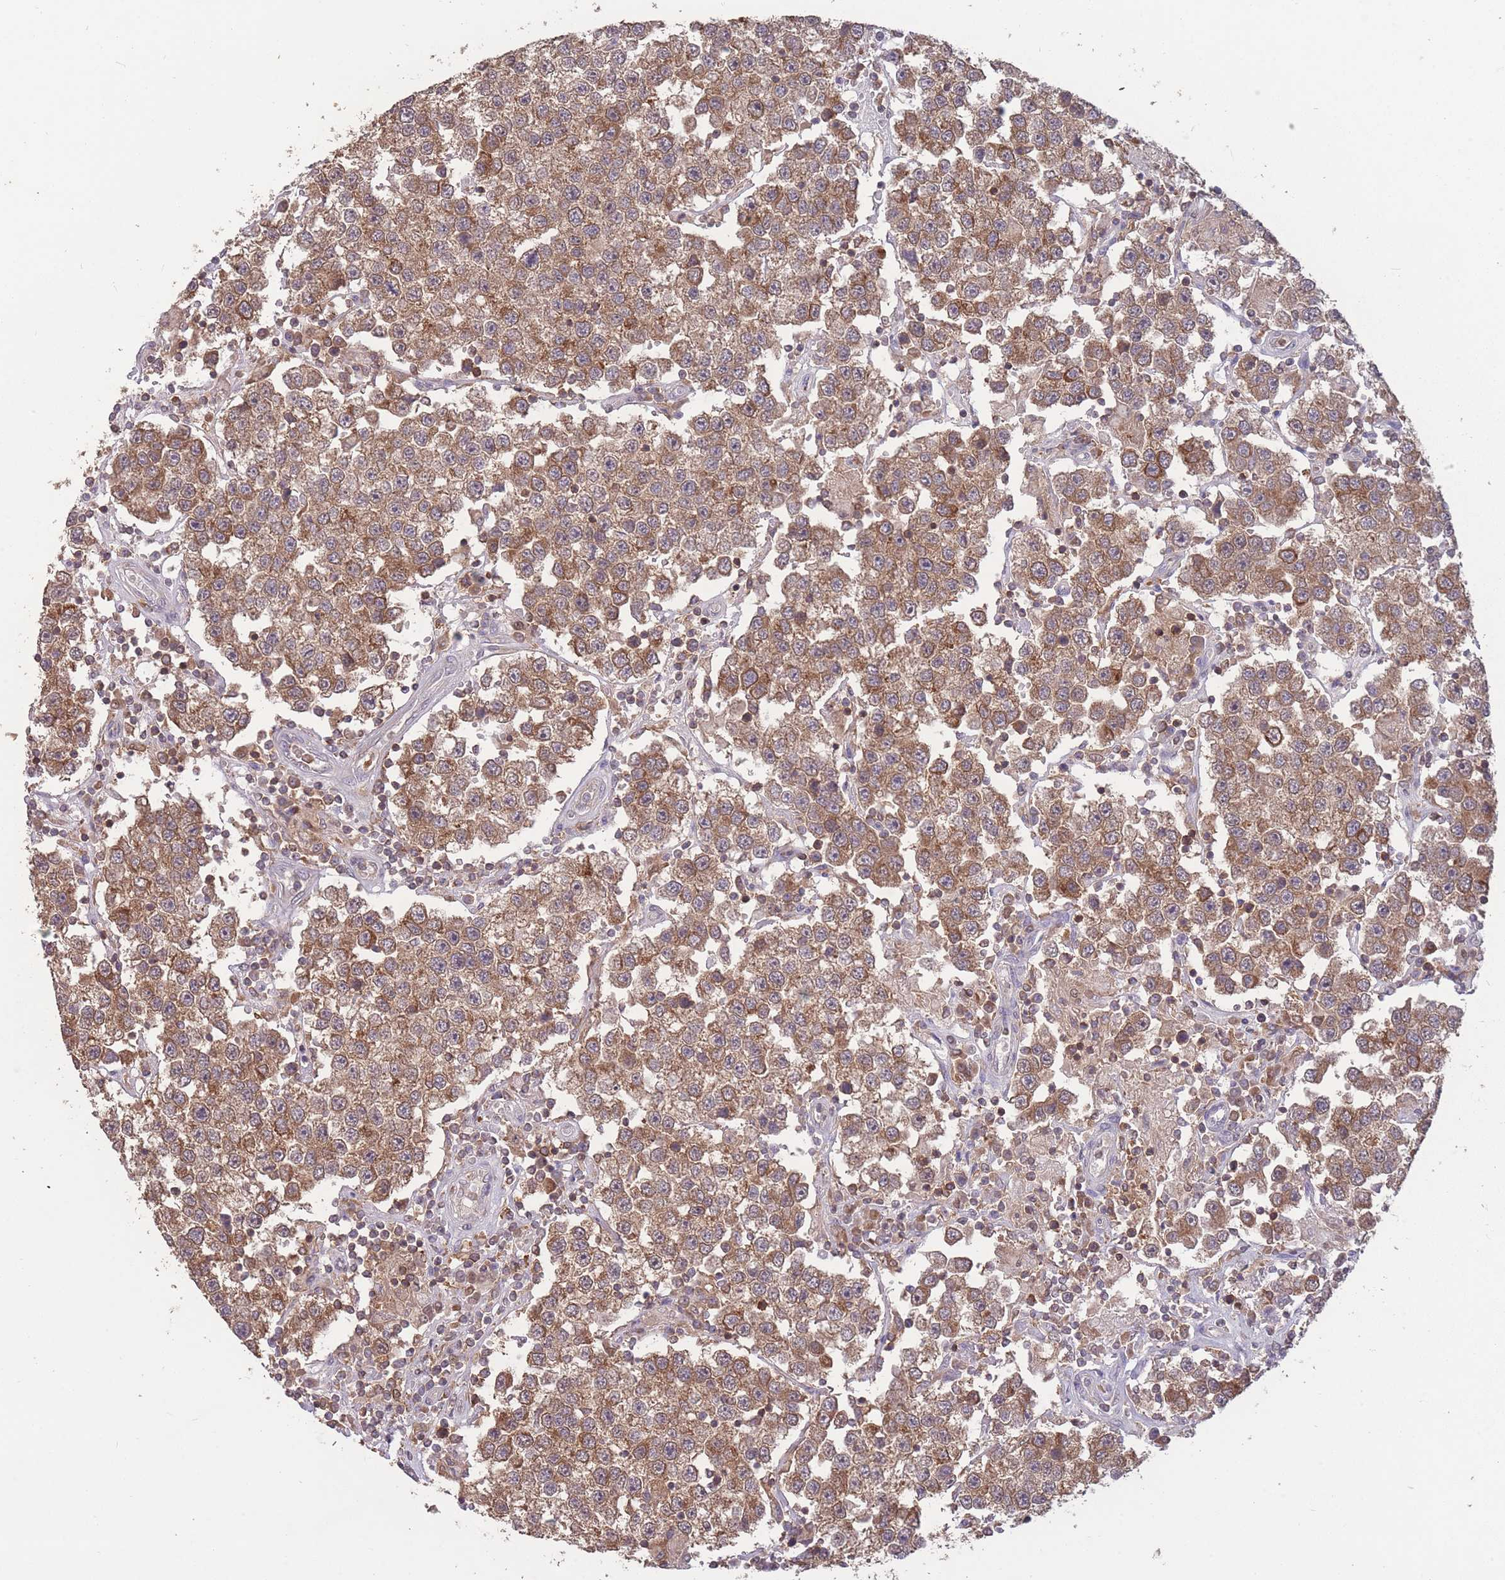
{"staining": {"intensity": "moderate", "quantity": ">75%", "location": "cytoplasmic/membranous"}, "tissue": "testis cancer", "cell_type": "Tumor cells", "image_type": "cancer", "snomed": [{"axis": "morphology", "description": "Seminoma, NOS"}, {"axis": "topography", "description": "Testis"}], "caption": "Protein analysis of testis seminoma tissue exhibits moderate cytoplasmic/membranous expression in approximately >75% of tumor cells.", "gene": "GMIP", "patient": {"sex": "male", "age": 37}}